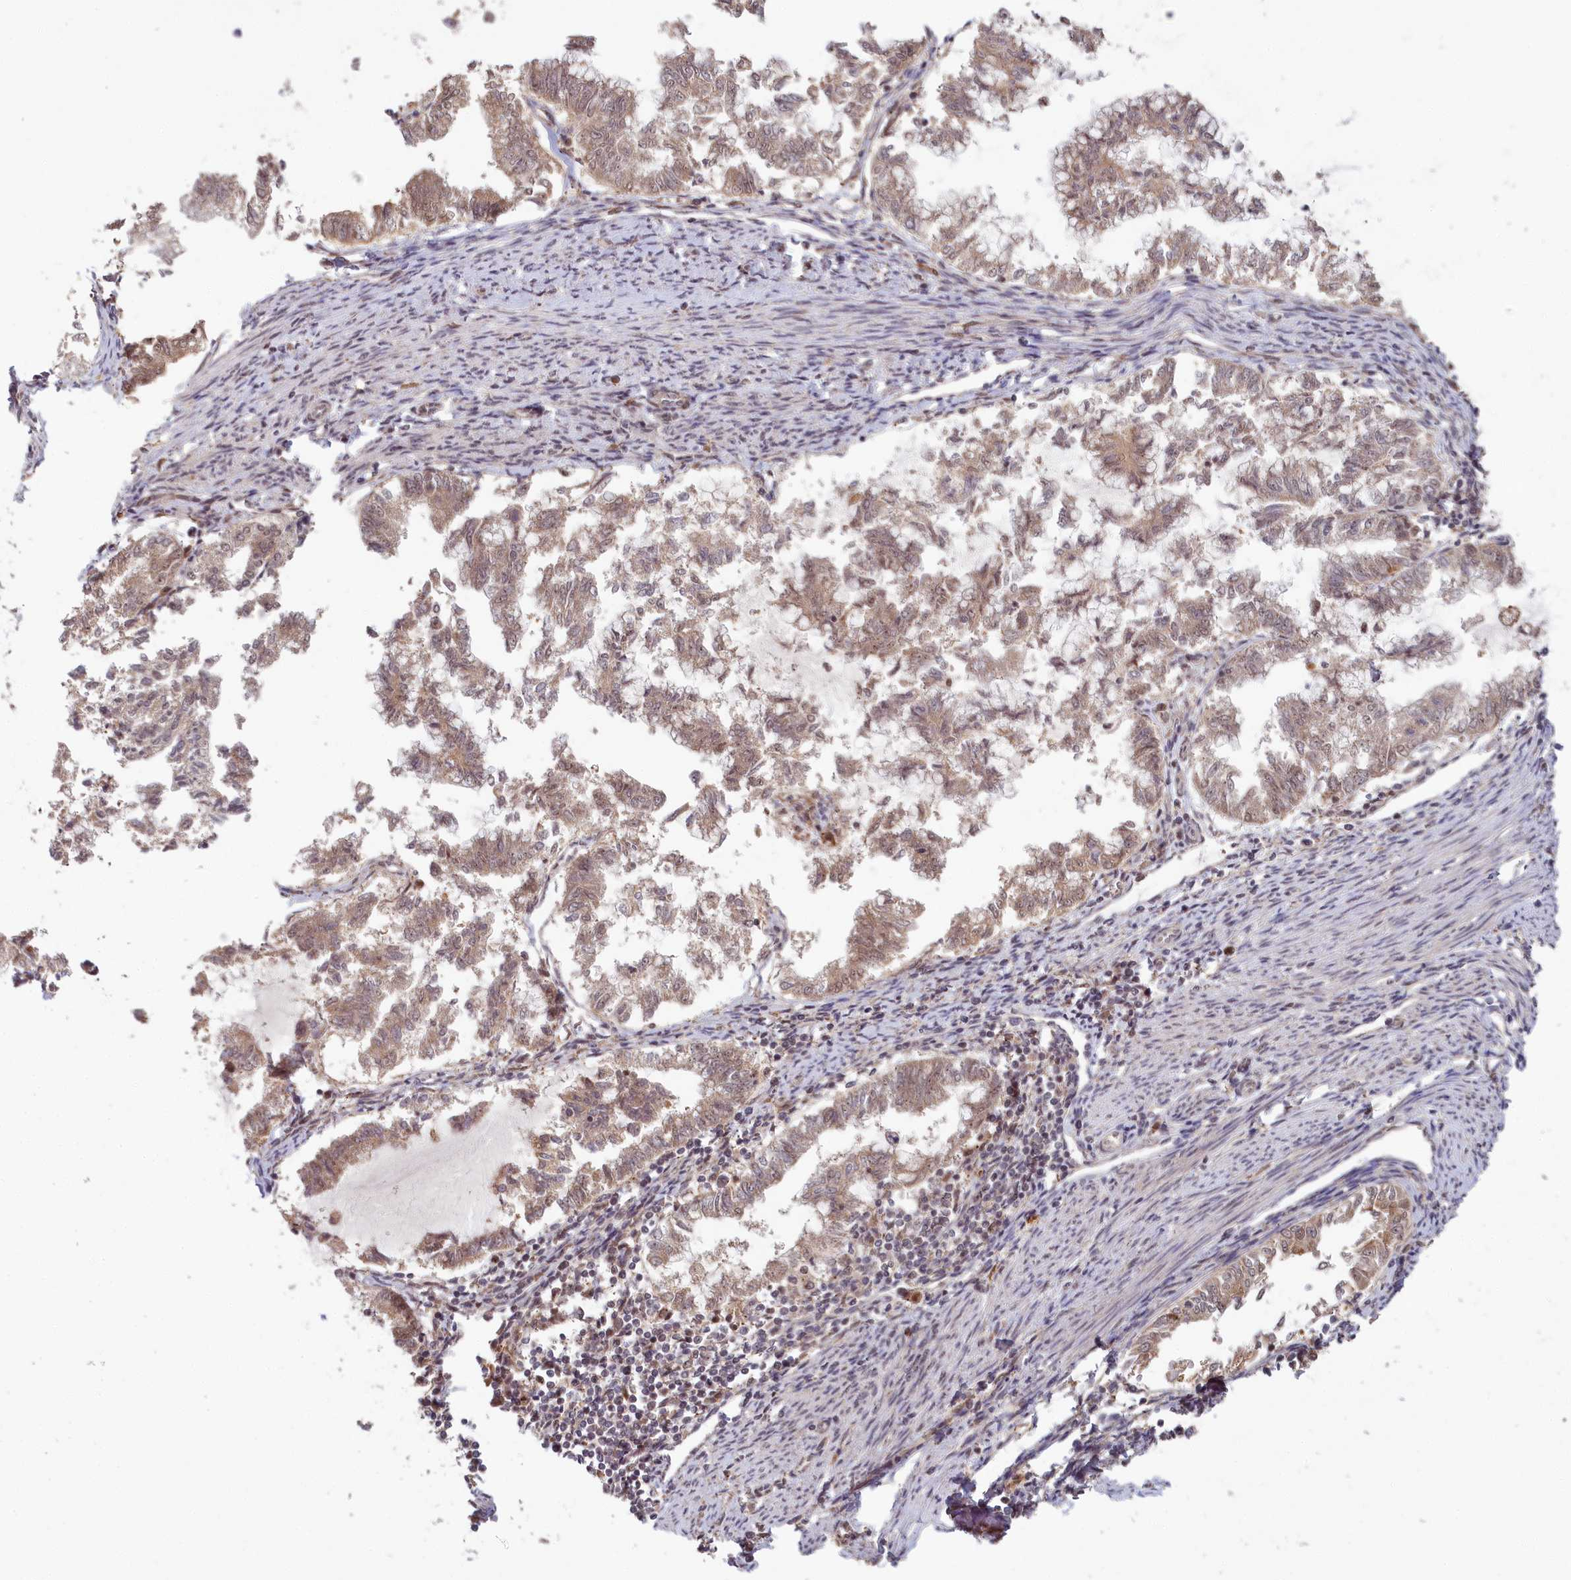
{"staining": {"intensity": "weak", "quantity": ">75%", "location": "cytoplasmic/membranous,nuclear"}, "tissue": "endometrial cancer", "cell_type": "Tumor cells", "image_type": "cancer", "snomed": [{"axis": "morphology", "description": "Adenocarcinoma, NOS"}, {"axis": "topography", "description": "Endometrium"}], "caption": "Immunohistochemistry (IHC) photomicrograph of neoplastic tissue: human endometrial adenocarcinoma stained using immunohistochemistry exhibits low levels of weak protein expression localized specifically in the cytoplasmic/membranous and nuclear of tumor cells, appearing as a cytoplasmic/membranous and nuclear brown color.", "gene": "WAPL", "patient": {"sex": "female", "age": 79}}